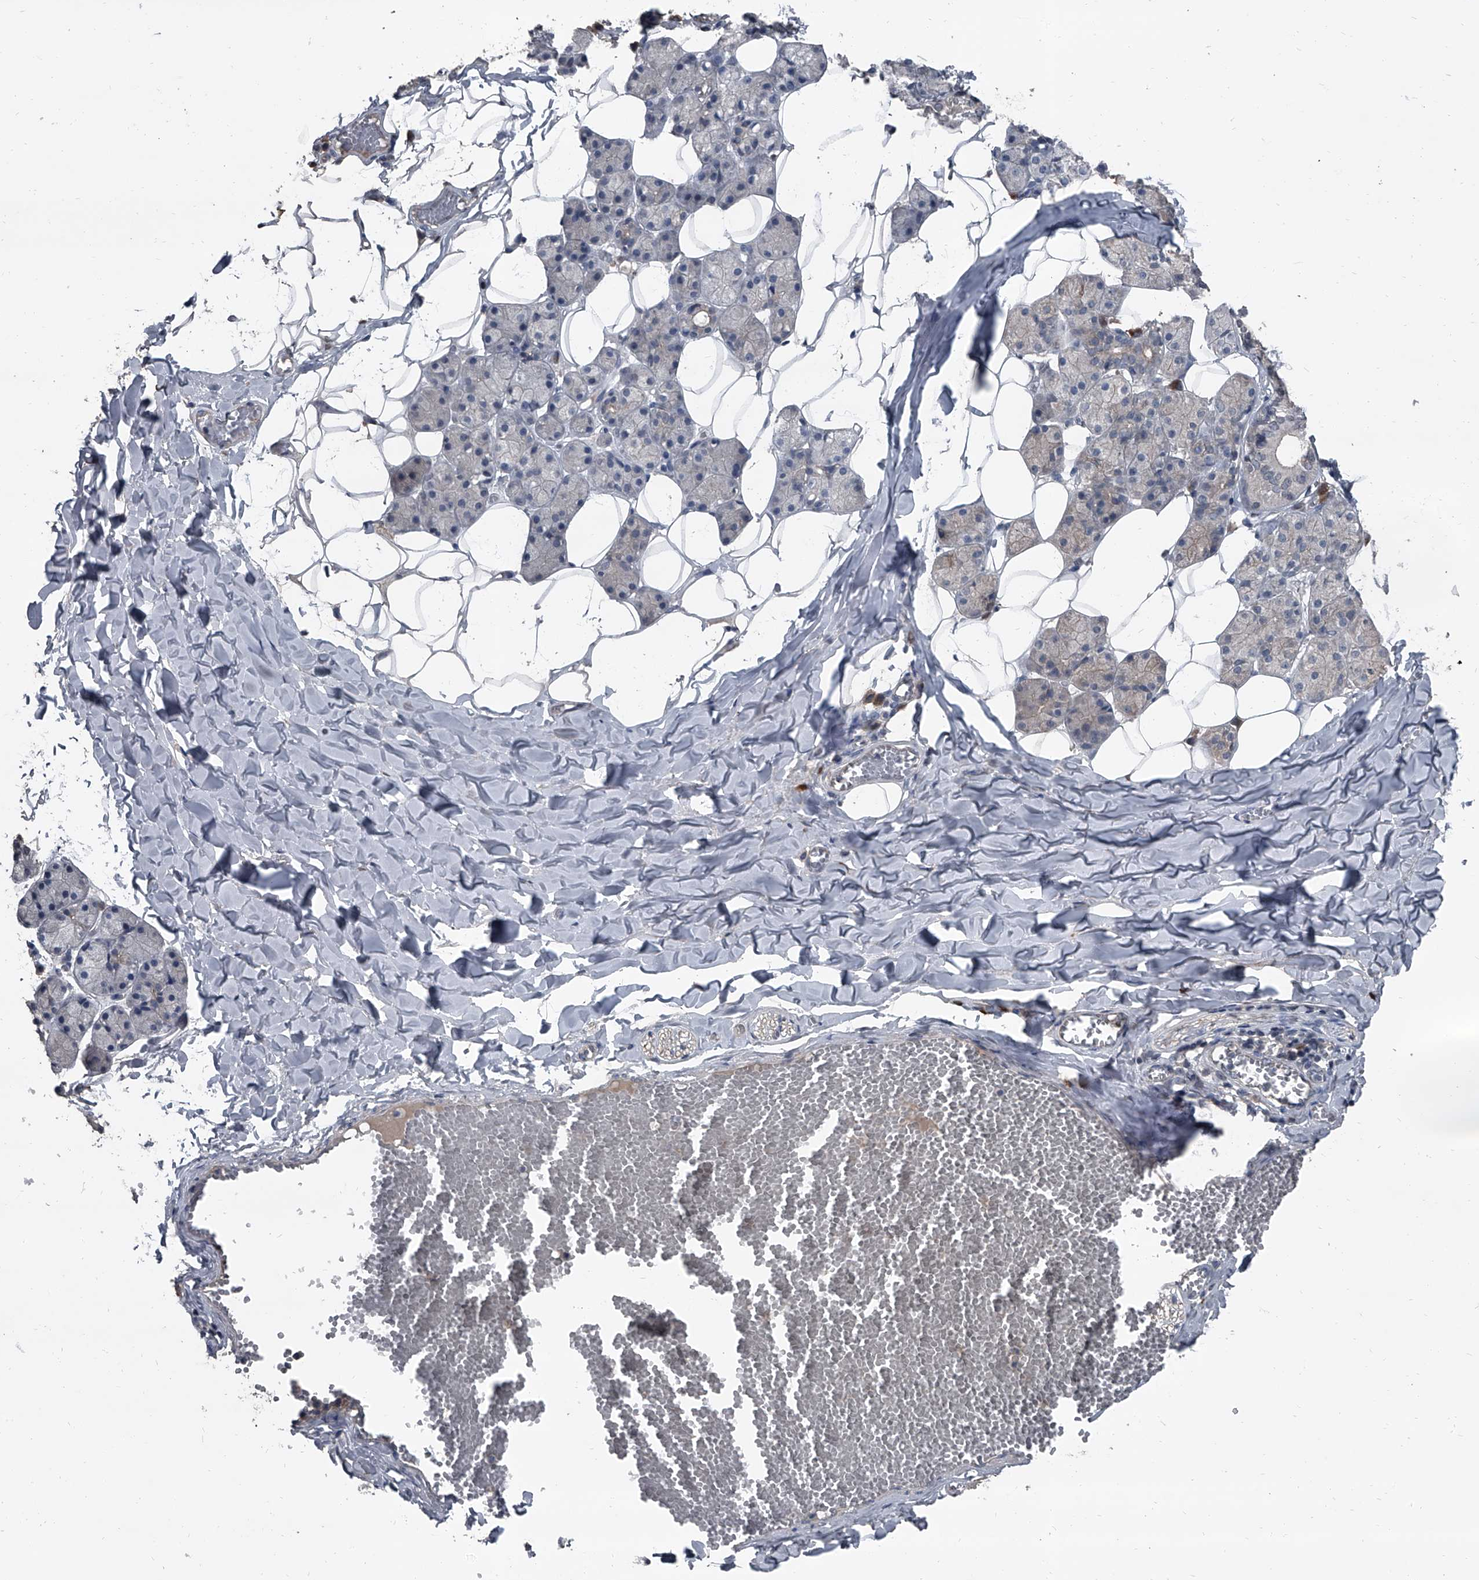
{"staining": {"intensity": "weak", "quantity": "<25%", "location": "cytoplasmic/membranous"}, "tissue": "salivary gland", "cell_type": "Glandular cells", "image_type": "normal", "snomed": [{"axis": "morphology", "description": "Normal tissue, NOS"}, {"axis": "topography", "description": "Salivary gland"}], "caption": "A high-resolution histopathology image shows immunohistochemistry (IHC) staining of benign salivary gland, which shows no significant expression in glandular cells. (Immunohistochemistry (ihc), brightfield microscopy, high magnification).", "gene": "OARD1", "patient": {"sex": "female", "age": 33}}